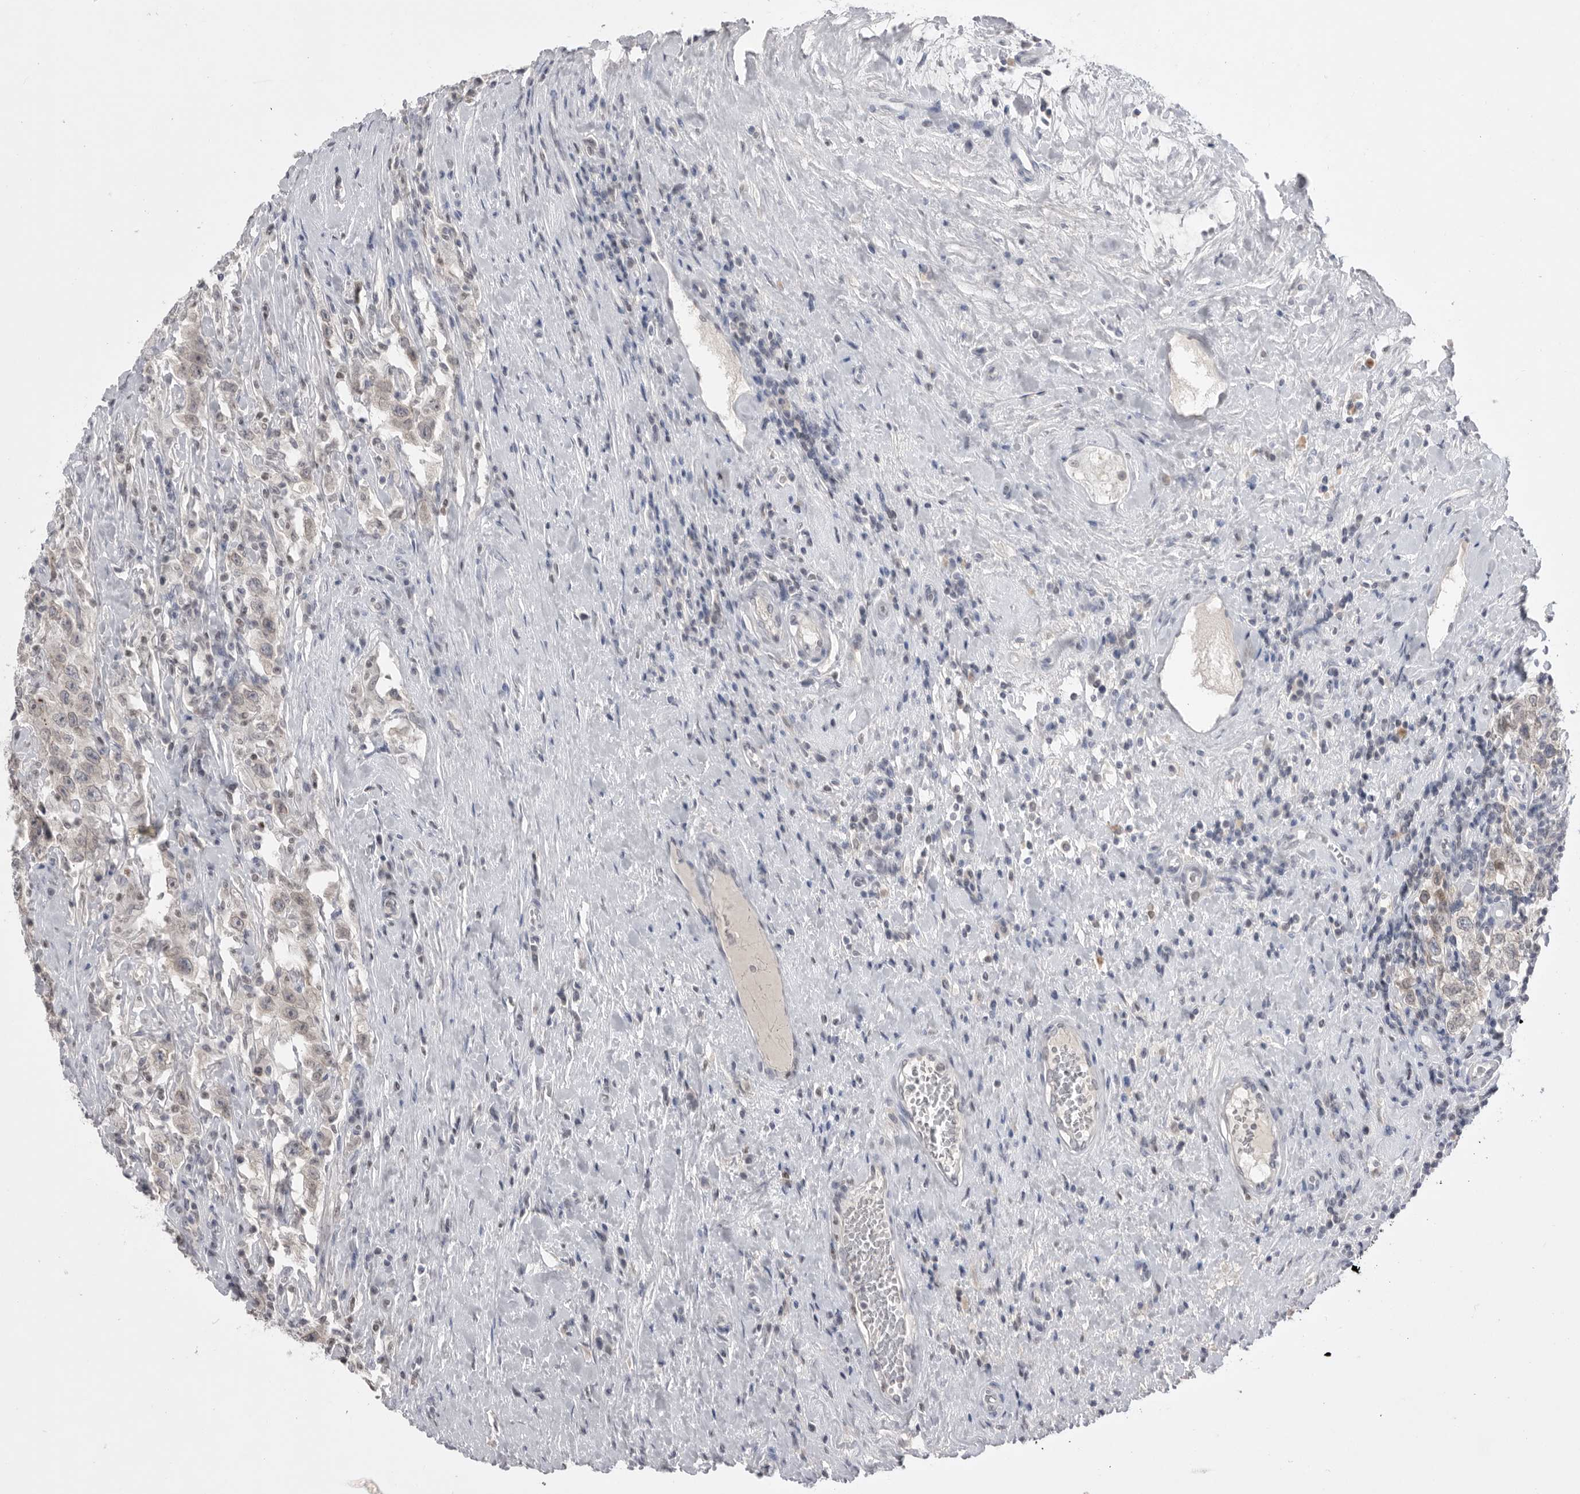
{"staining": {"intensity": "weak", "quantity": "<25%", "location": "cytoplasmic/membranous"}, "tissue": "testis cancer", "cell_type": "Tumor cells", "image_type": "cancer", "snomed": [{"axis": "morphology", "description": "Seminoma, NOS"}, {"axis": "topography", "description": "Testis"}], "caption": "Tumor cells show no significant protein expression in testis cancer (seminoma).", "gene": "ZBTB7B", "patient": {"sex": "male", "age": 41}}